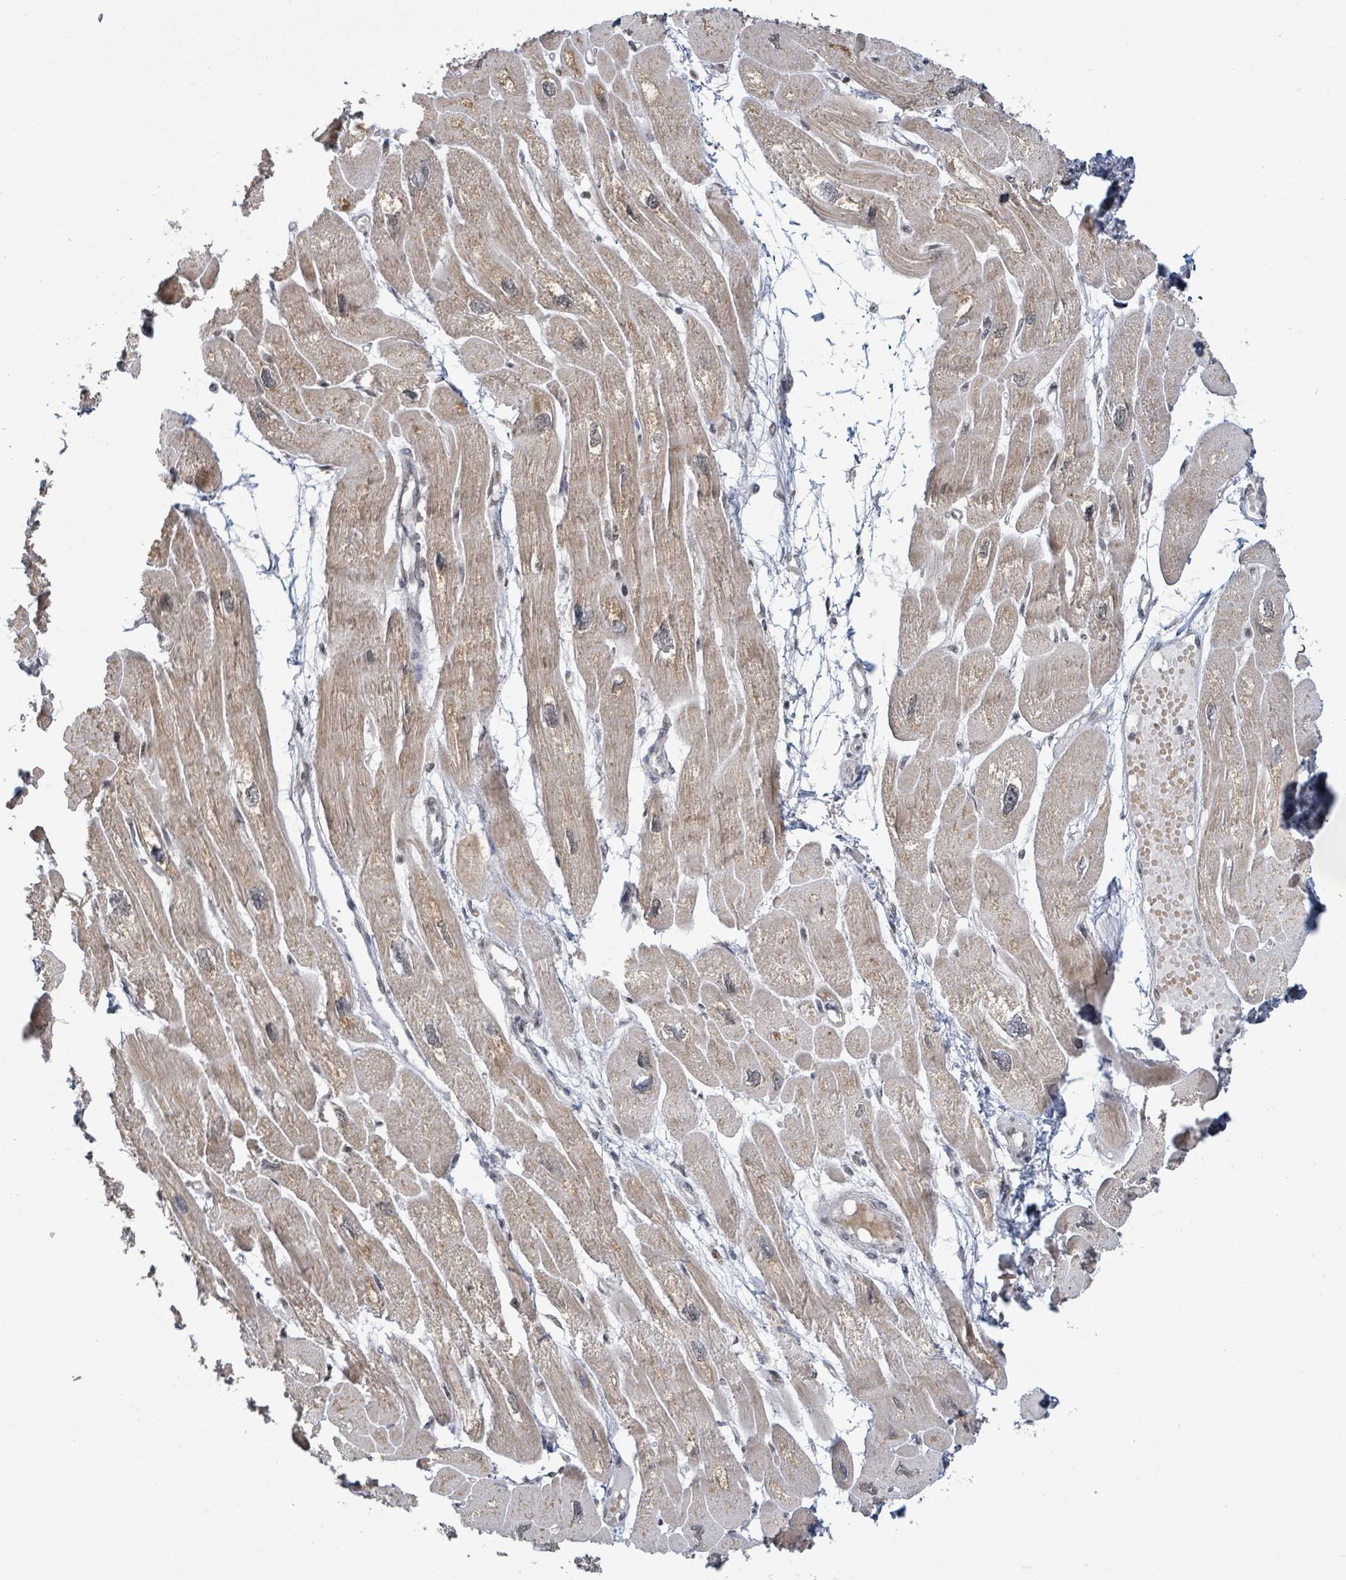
{"staining": {"intensity": "moderate", "quantity": ">75%", "location": "cytoplasmic/membranous"}, "tissue": "heart muscle", "cell_type": "Cardiomyocytes", "image_type": "normal", "snomed": [{"axis": "morphology", "description": "Normal tissue, NOS"}, {"axis": "topography", "description": "Heart"}], "caption": "Immunohistochemical staining of unremarkable human heart muscle demonstrates medium levels of moderate cytoplasmic/membranous positivity in approximately >75% of cardiomyocytes. The protein is shown in brown color, while the nuclei are stained blue.", "gene": "SBF2", "patient": {"sex": "male", "age": 42}}